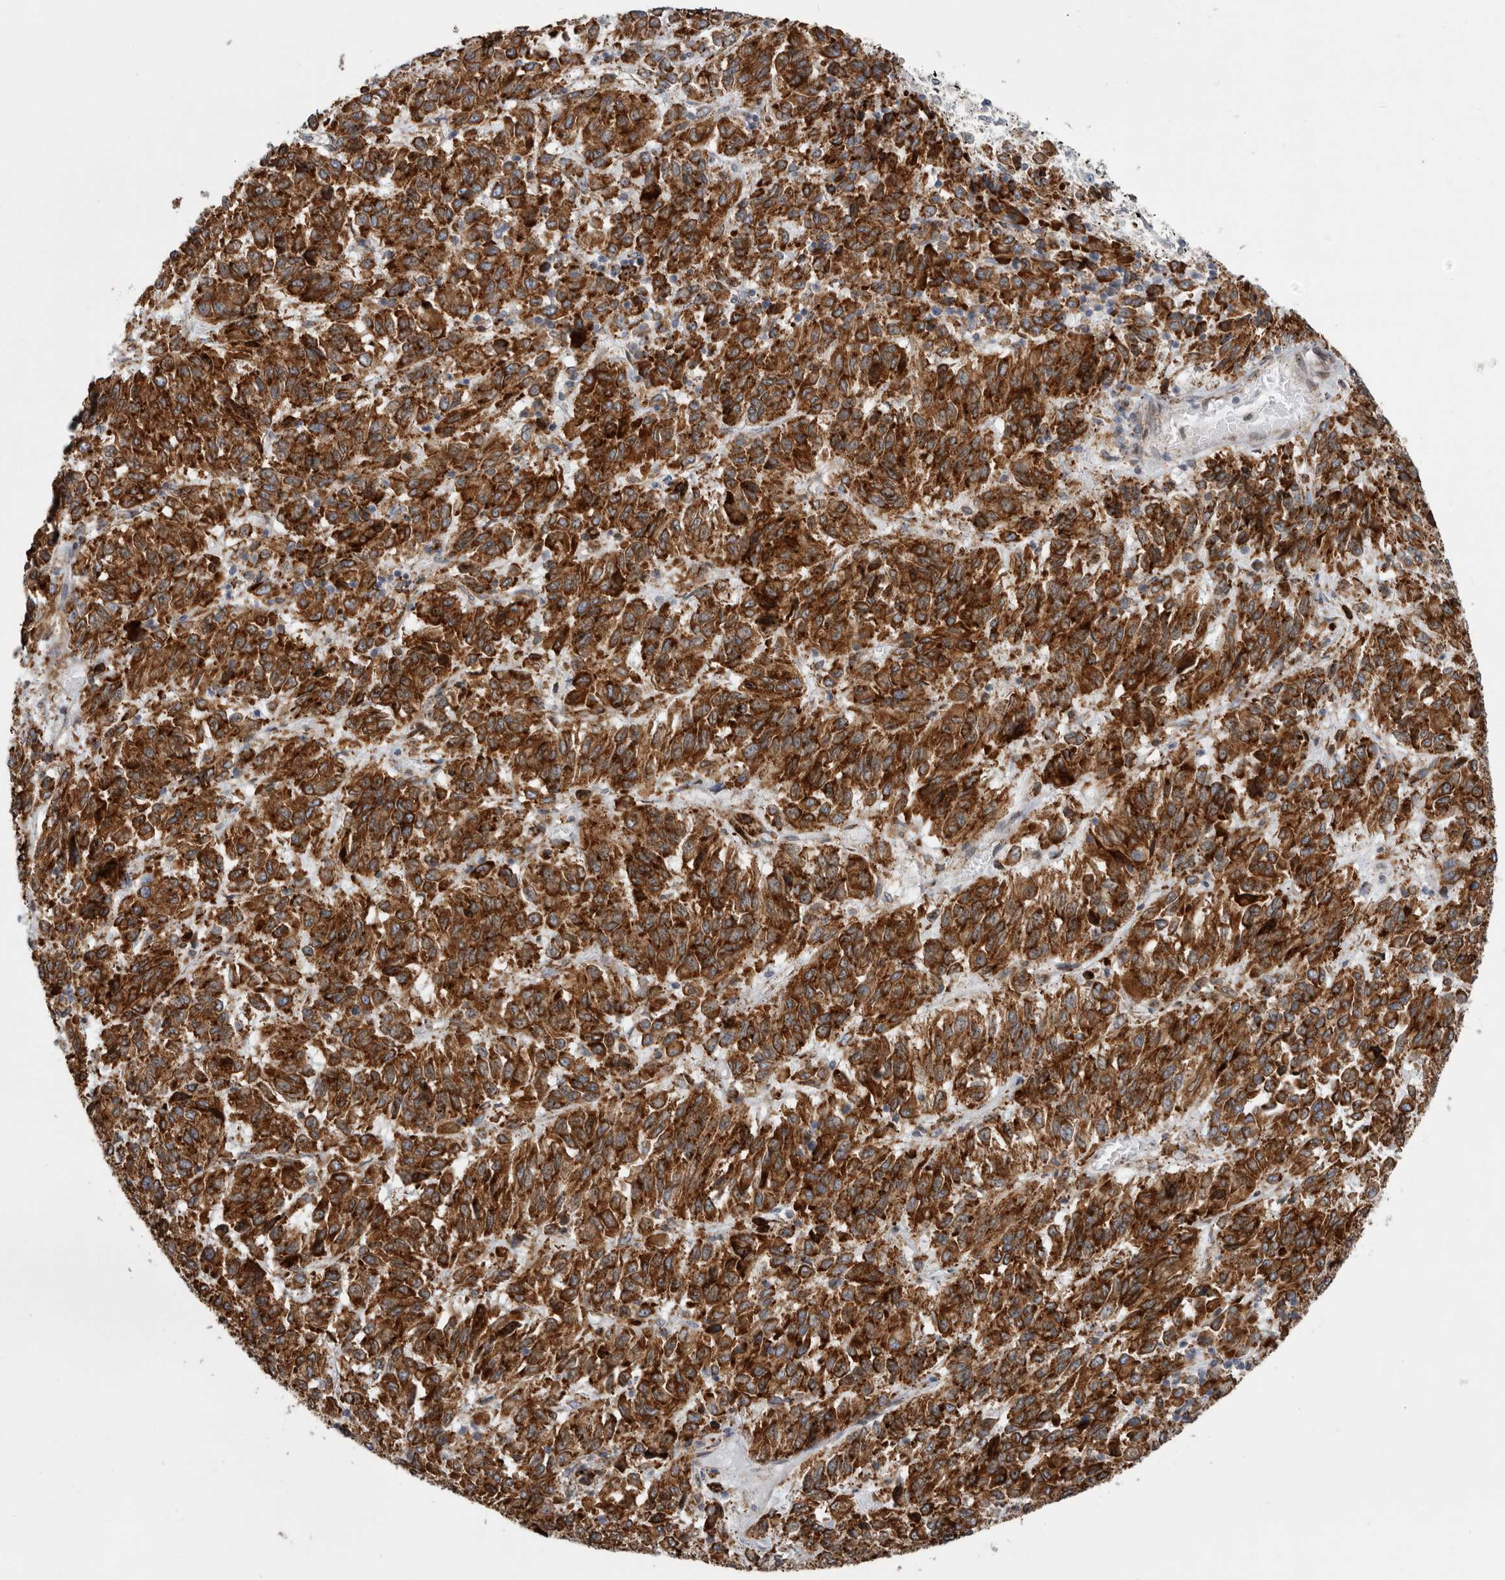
{"staining": {"intensity": "moderate", "quantity": ">75%", "location": "cytoplasmic/membranous"}, "tissue": "melanoma", "cell_type": "Tumor cells", "image_type": "cancer", "snomed": [{"axis": "morphology", "description": "Malignant melanoma, Metastatic site"}, {"axis": "topography", "description": "Lung"}], "caption": "Immunohistochemical staining of human malignant melanoma (metastatic site) demonstrates medium levels of moderate cytoplasmic/membranous protein positivity in approximately >75% of tumor cells.", "gene": "GANAB", "patient": {"sex": "male", "age": 64}}